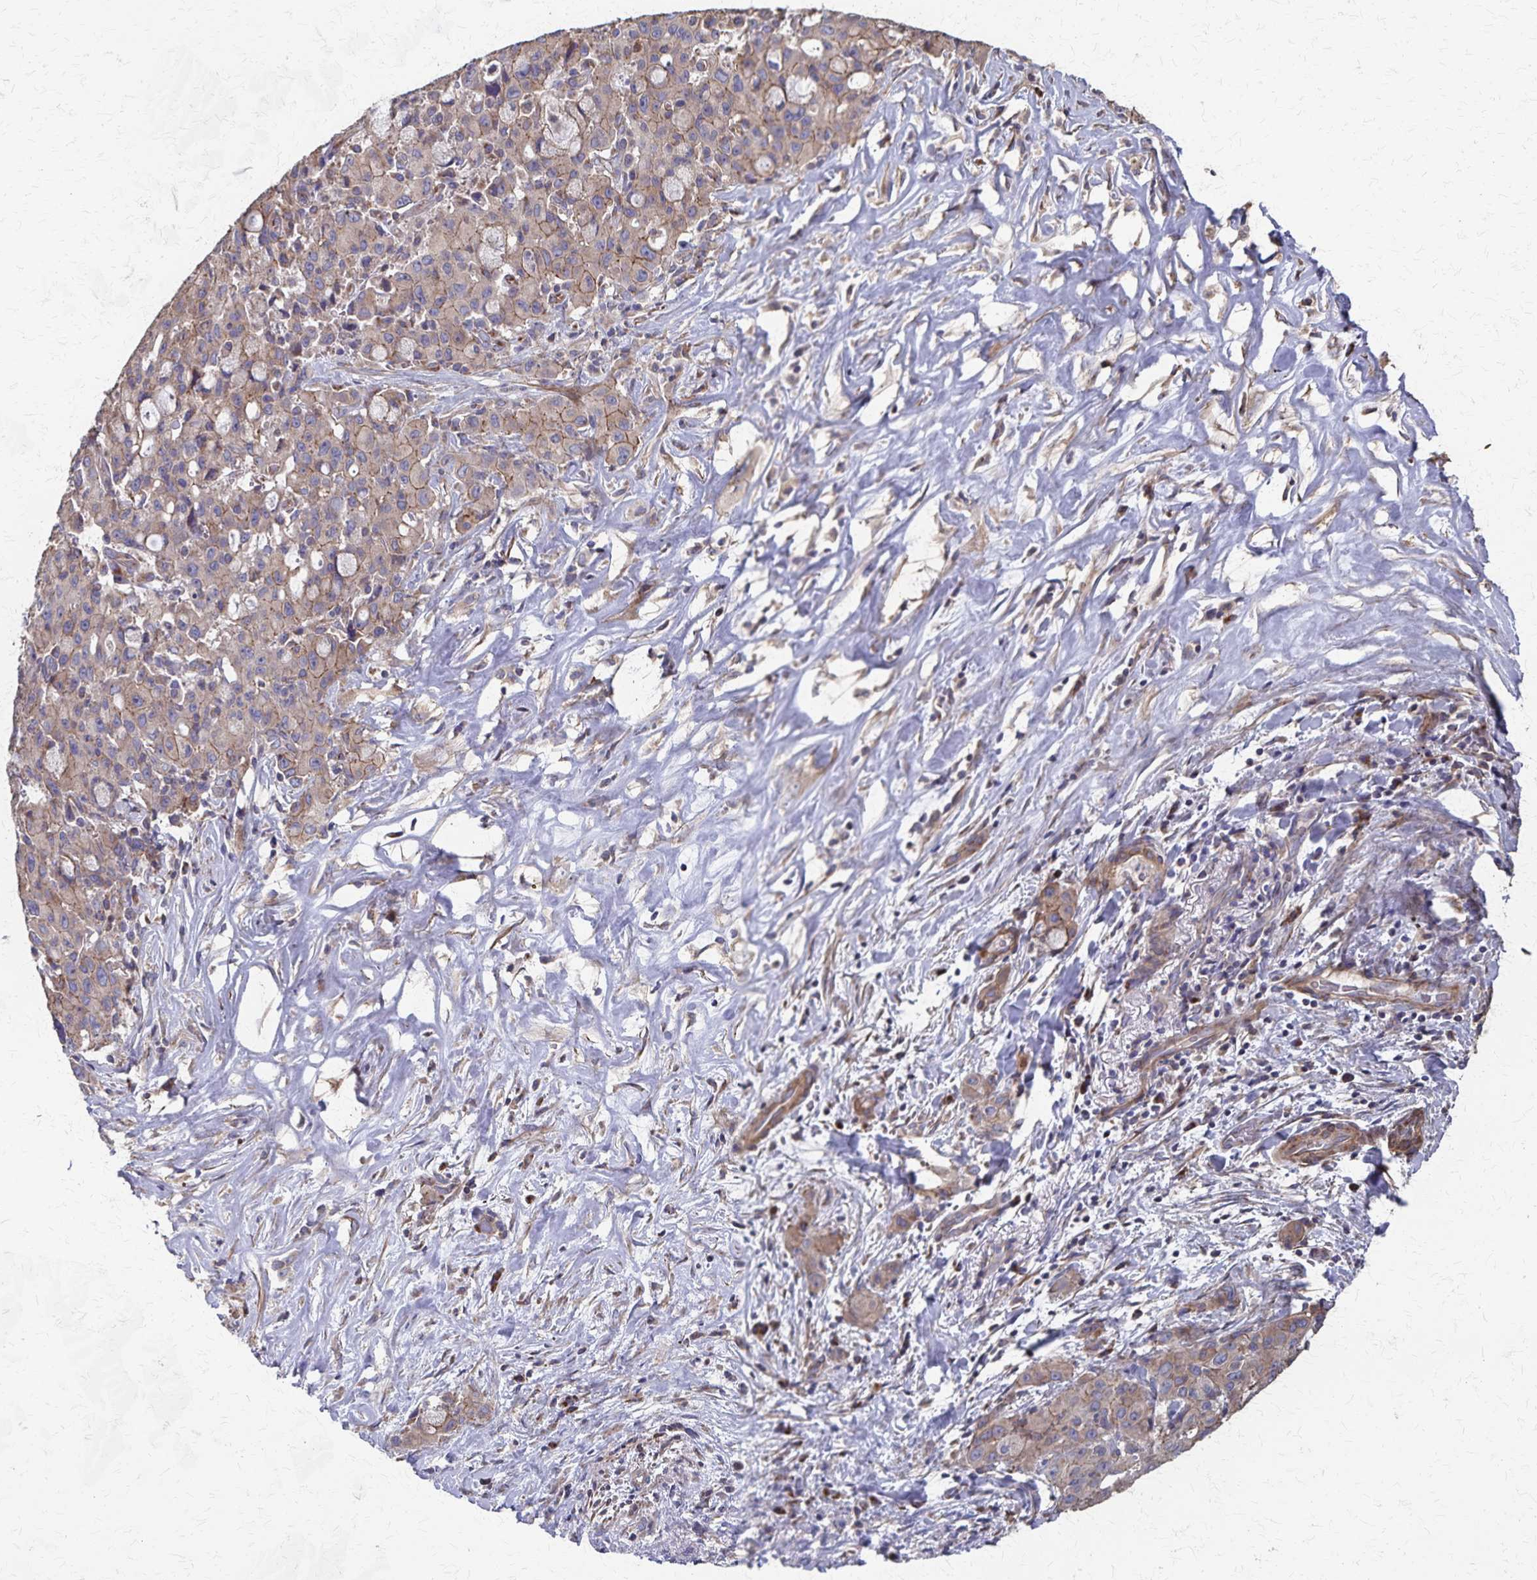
{"staining": {"intensity": "weak", "quantity": "25%-75%", "location": "cytoplasmic/membranous"}, "tissue": "lung cancer", "cell_type": "Tumor cells", "image_type": "cancer", "snomed": [{"axis": "morphology", "description": "Adenocarcinoma, NOS"}, {"axis": "topography", "description": "Lung"}], "caption": "Lung adenocarcinoma was stained to show a protein in brown. There is low levels of weak cytoplasmic/membranous positivity in approximately 25%-75% of tumor cells.", "gene": "PGAP2", "patient": {"sex": "female", "age": 44}}